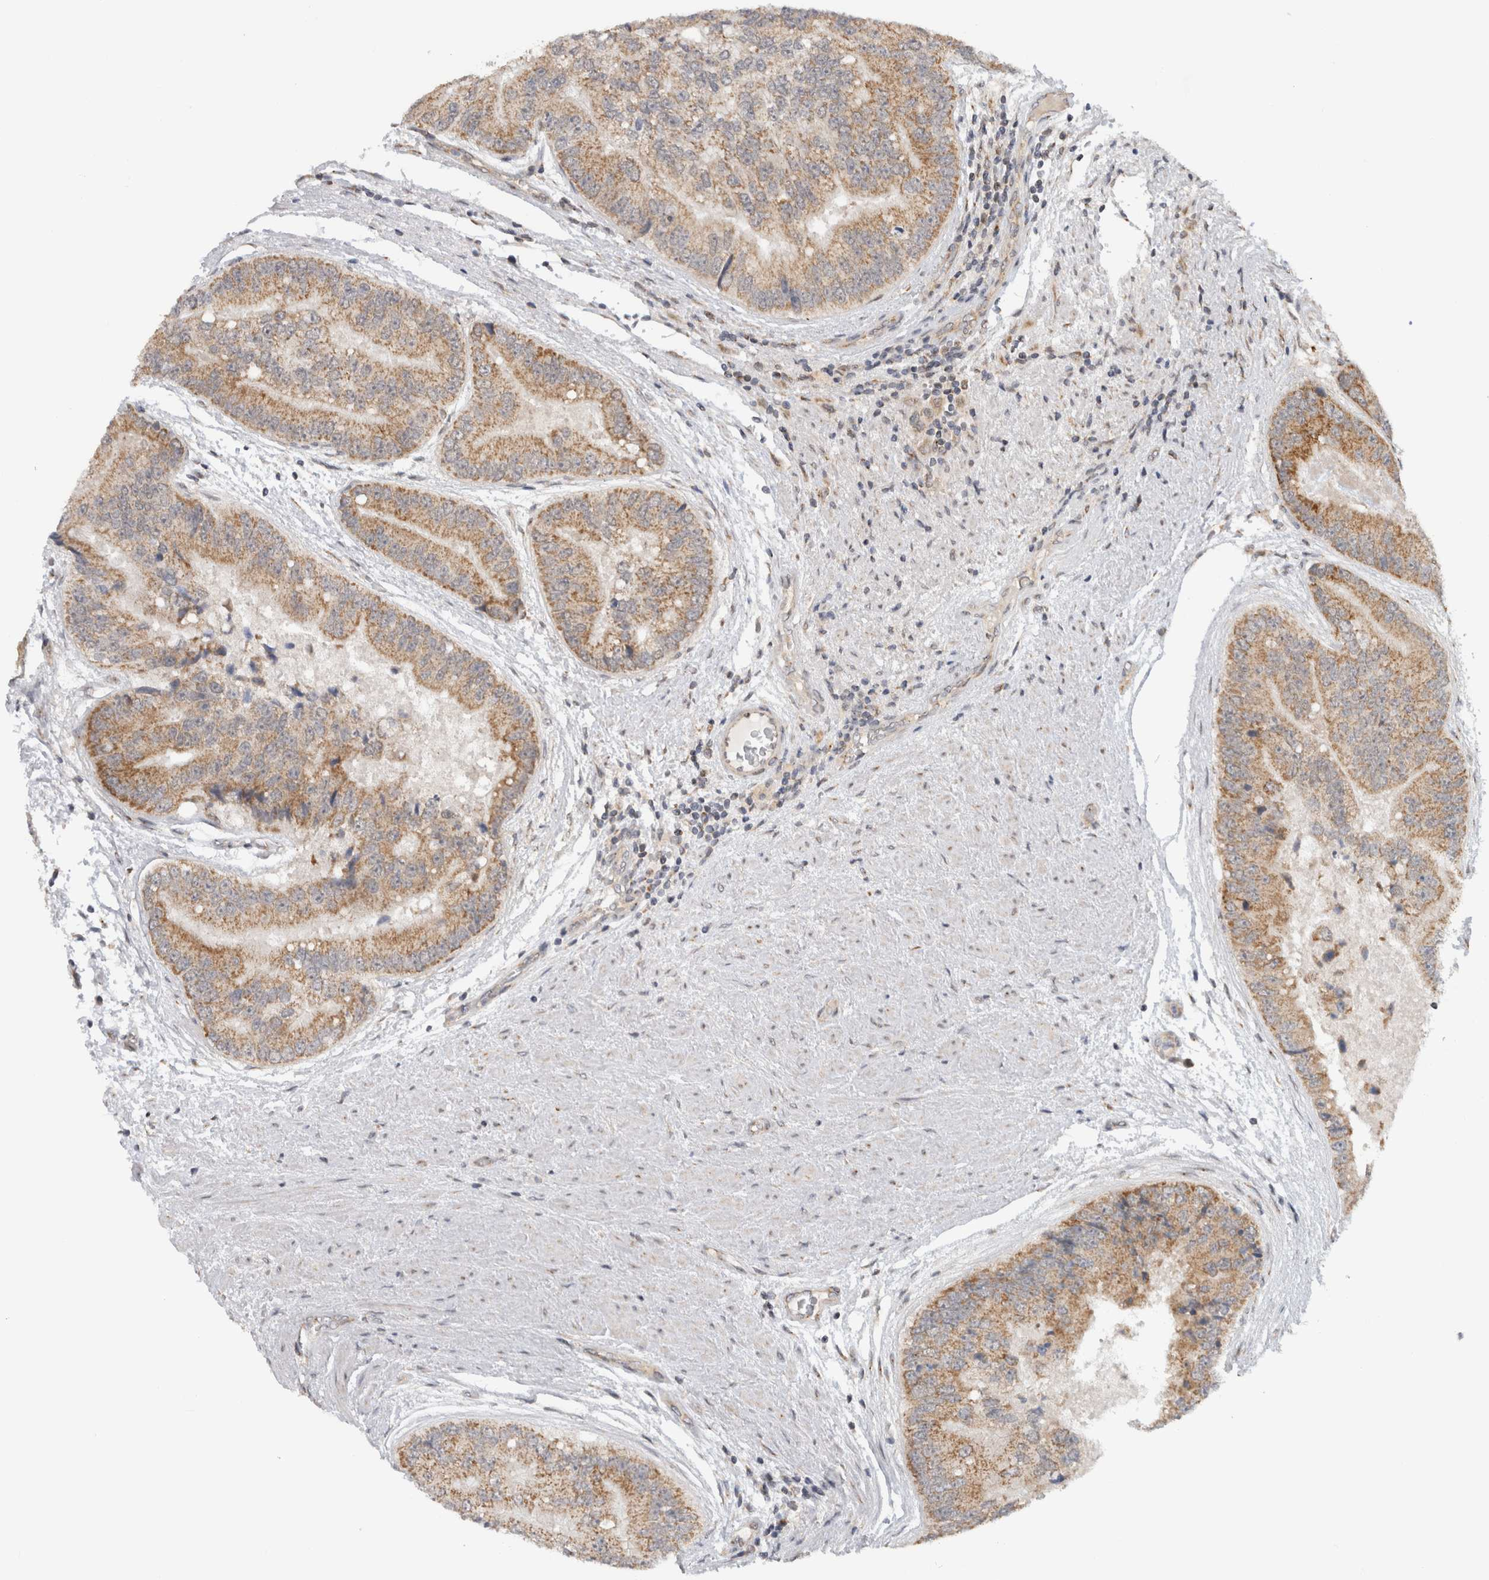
{"staining": {"intensity": "moderate", "quantity": ">75%", "location": "cytoplasmic/membranous"}, "tissue": "prostate cancer", "cell_type": "Tumor cells", "image_type": "cancer", "snomed": [{"axis": "morphology", "description": "Adenocarcinoma, High grade"}, {"axis": "topography", "description": "Prostate"}], "caption": "The histopathology image displays immunohistochemical staining of high-grade adenocarcinoma (prostate). There is moderate cytoplasmic/membranous expression is present in approximately >75% of tumor cells.", "gene": "CMC2", "patient": {"sex": "male", "age": 70}}